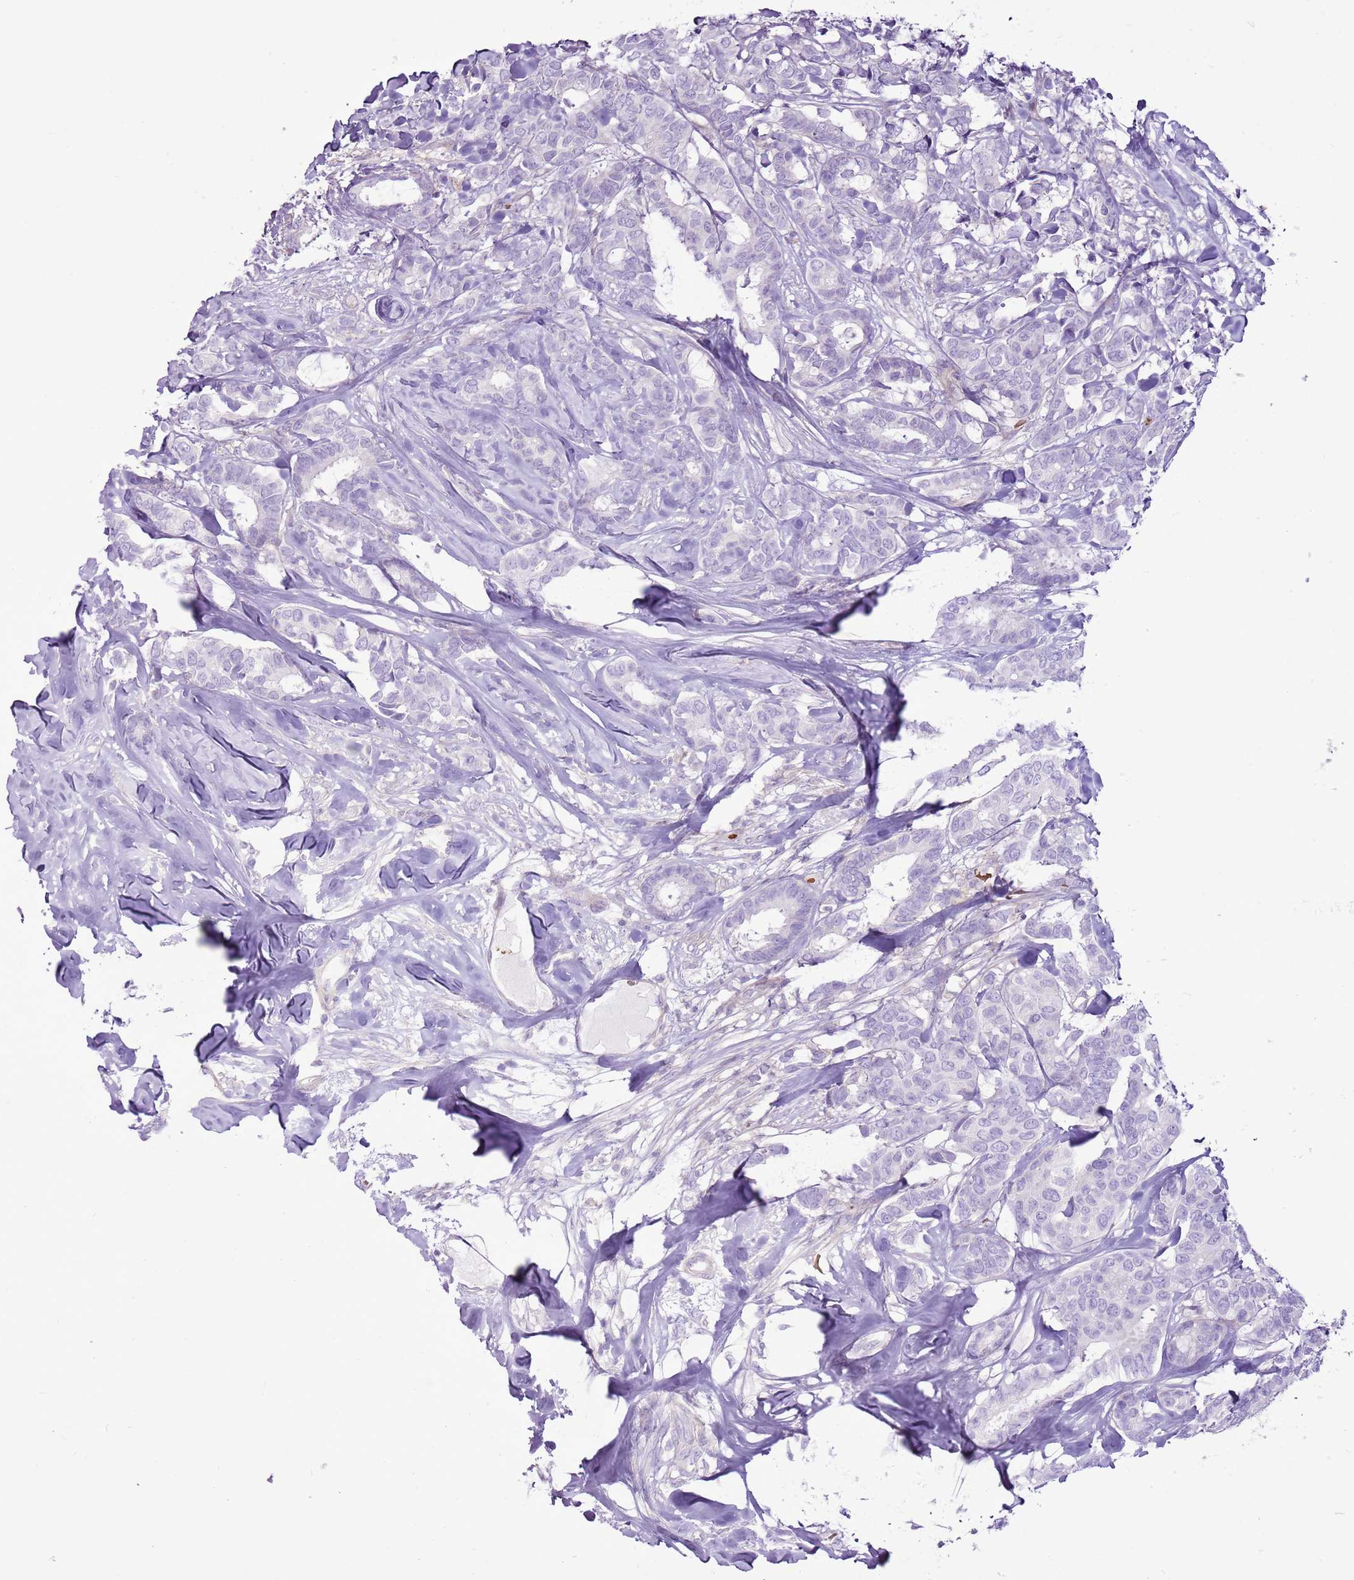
{"staining": {"intensity": "negative", "quantity": "none", "location": "none"}, "tissue": "breast cancer", "cell_type": "Tumor cells", "image_type": "cancer", "snomed": [{"axis": "morphology", "description": "Duct carcinoma"}, {"axis": "topography", "description": "Breast"}], "caption": "Protein analysis of breast invasive ductal carcinoma displays no significant staining in tumor cells.", "gene": "CHAC2", "patient": {"sex": "female", "age": 87}}